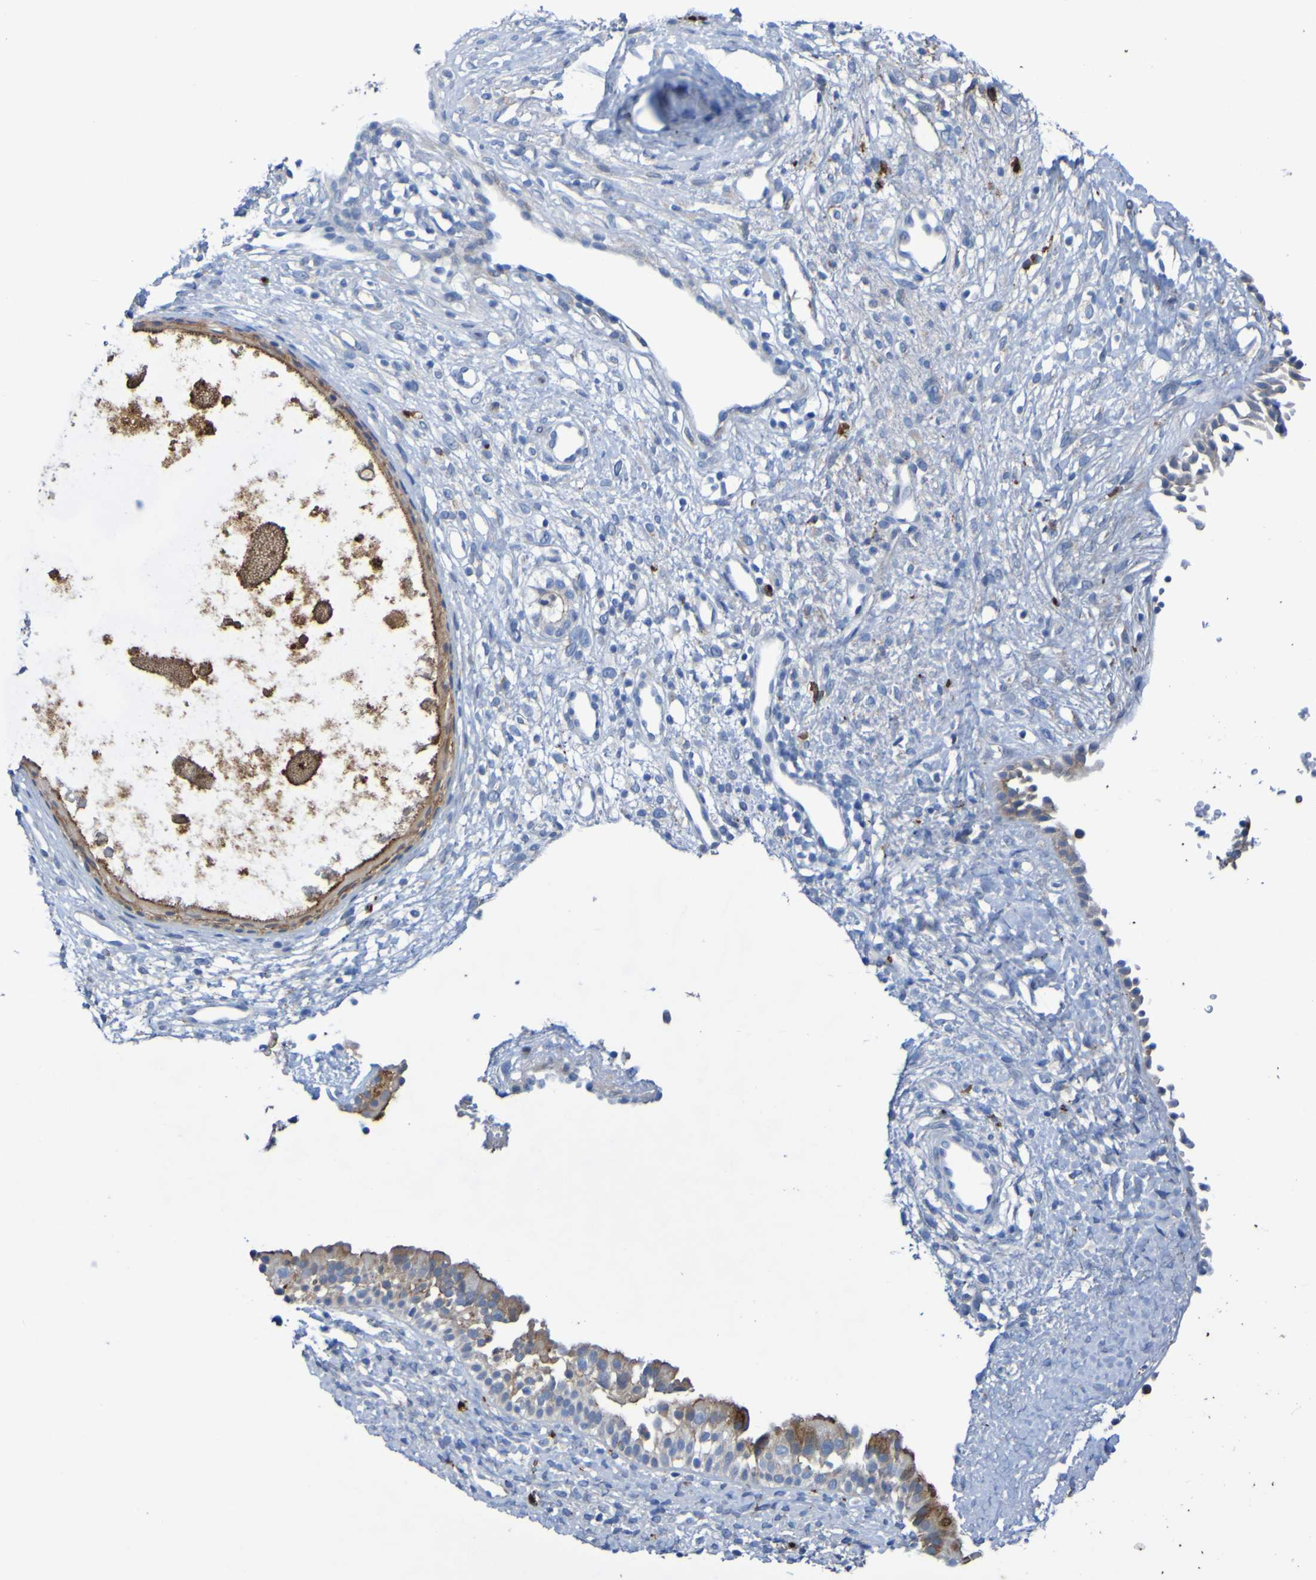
{"staining": {"intensity": "moderate", "quantity": "25%-75%", "location": "cytoplasmic/membranous"}, "tissue": "nasopharynx", "cell_type": "Respiratory epithelial cells", "image_type": "normal", "snomed": [{"axis": "morphology", "description": "Normal tissue, NOS"}, {"axis": "topography", "description": "Nasopharynx"}], "caption": "This histopathology image demonstrates IHC staining of benign nasopharynx, with medium moderate cytoplasmic/membranous expression in about 25%-75% of respiratory epithelial cells.", "gene": "C11orf24", "patient": {"sex": "male", "age": 22}}